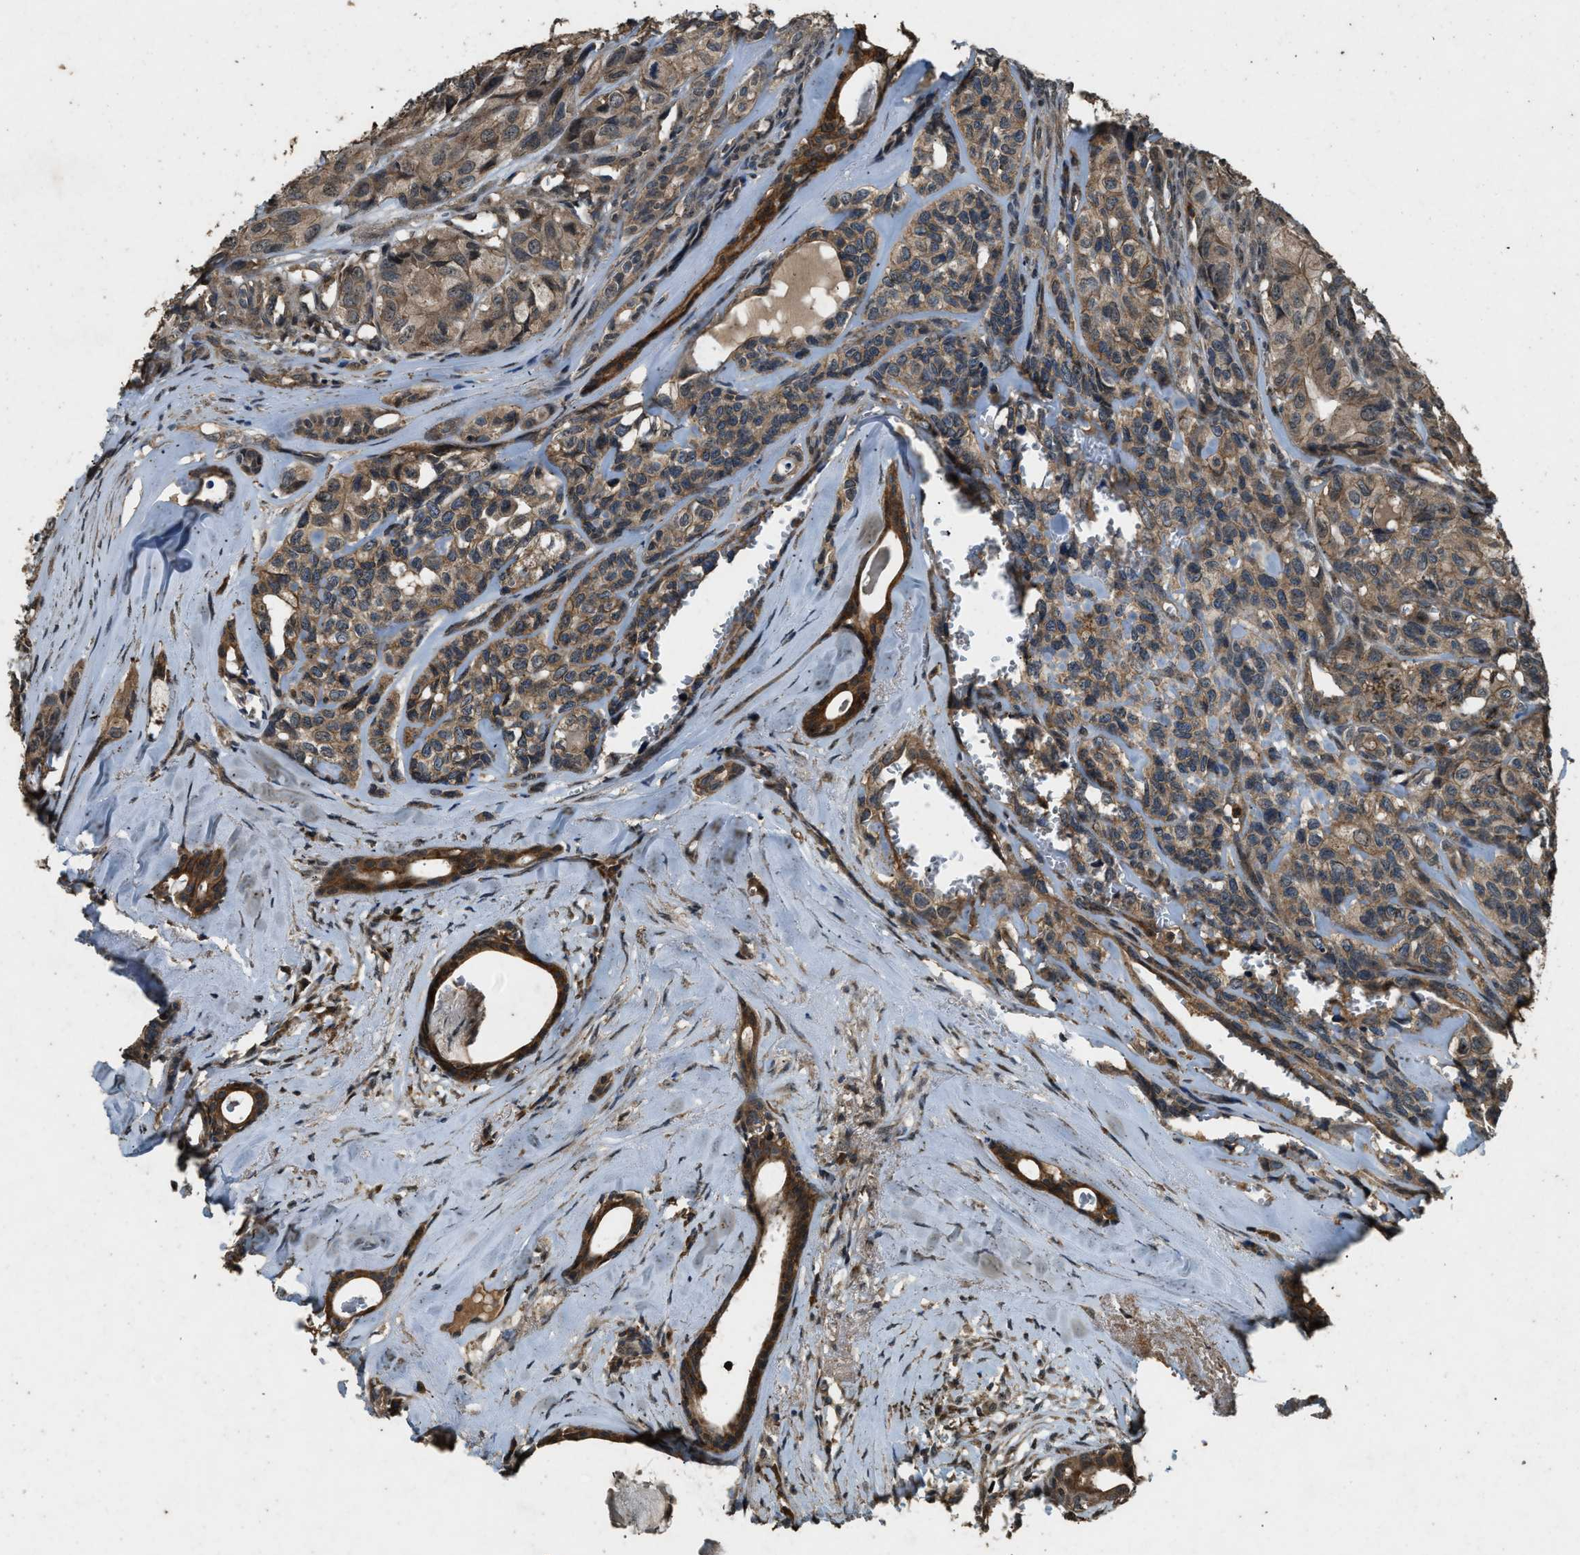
{"staining": {"intensity": "moderate", "quantity": ">75%", "location": "cytoplasmic/membranous"}, "tissue": "head and neck cancer", "cell_type": "Tumor cells", "image_type": "cancer", "snomed": [{"axis": "morphology", "description": "Adenocarcinoma, NOS"}, {"axis": "topography", "description": "Salivary gland, NOS"}, {"axis": "topography", "description": "Head-Neck"}], "caption": "Head and neck adenocarcinoma stained with DAB immunohistochemistry displays medium levels of moderate cytoplasmic/membranous expression in about >75% of tumor cells.", "gene": "ATP8B1", "patient": {"sex": "female", "age": 76}}